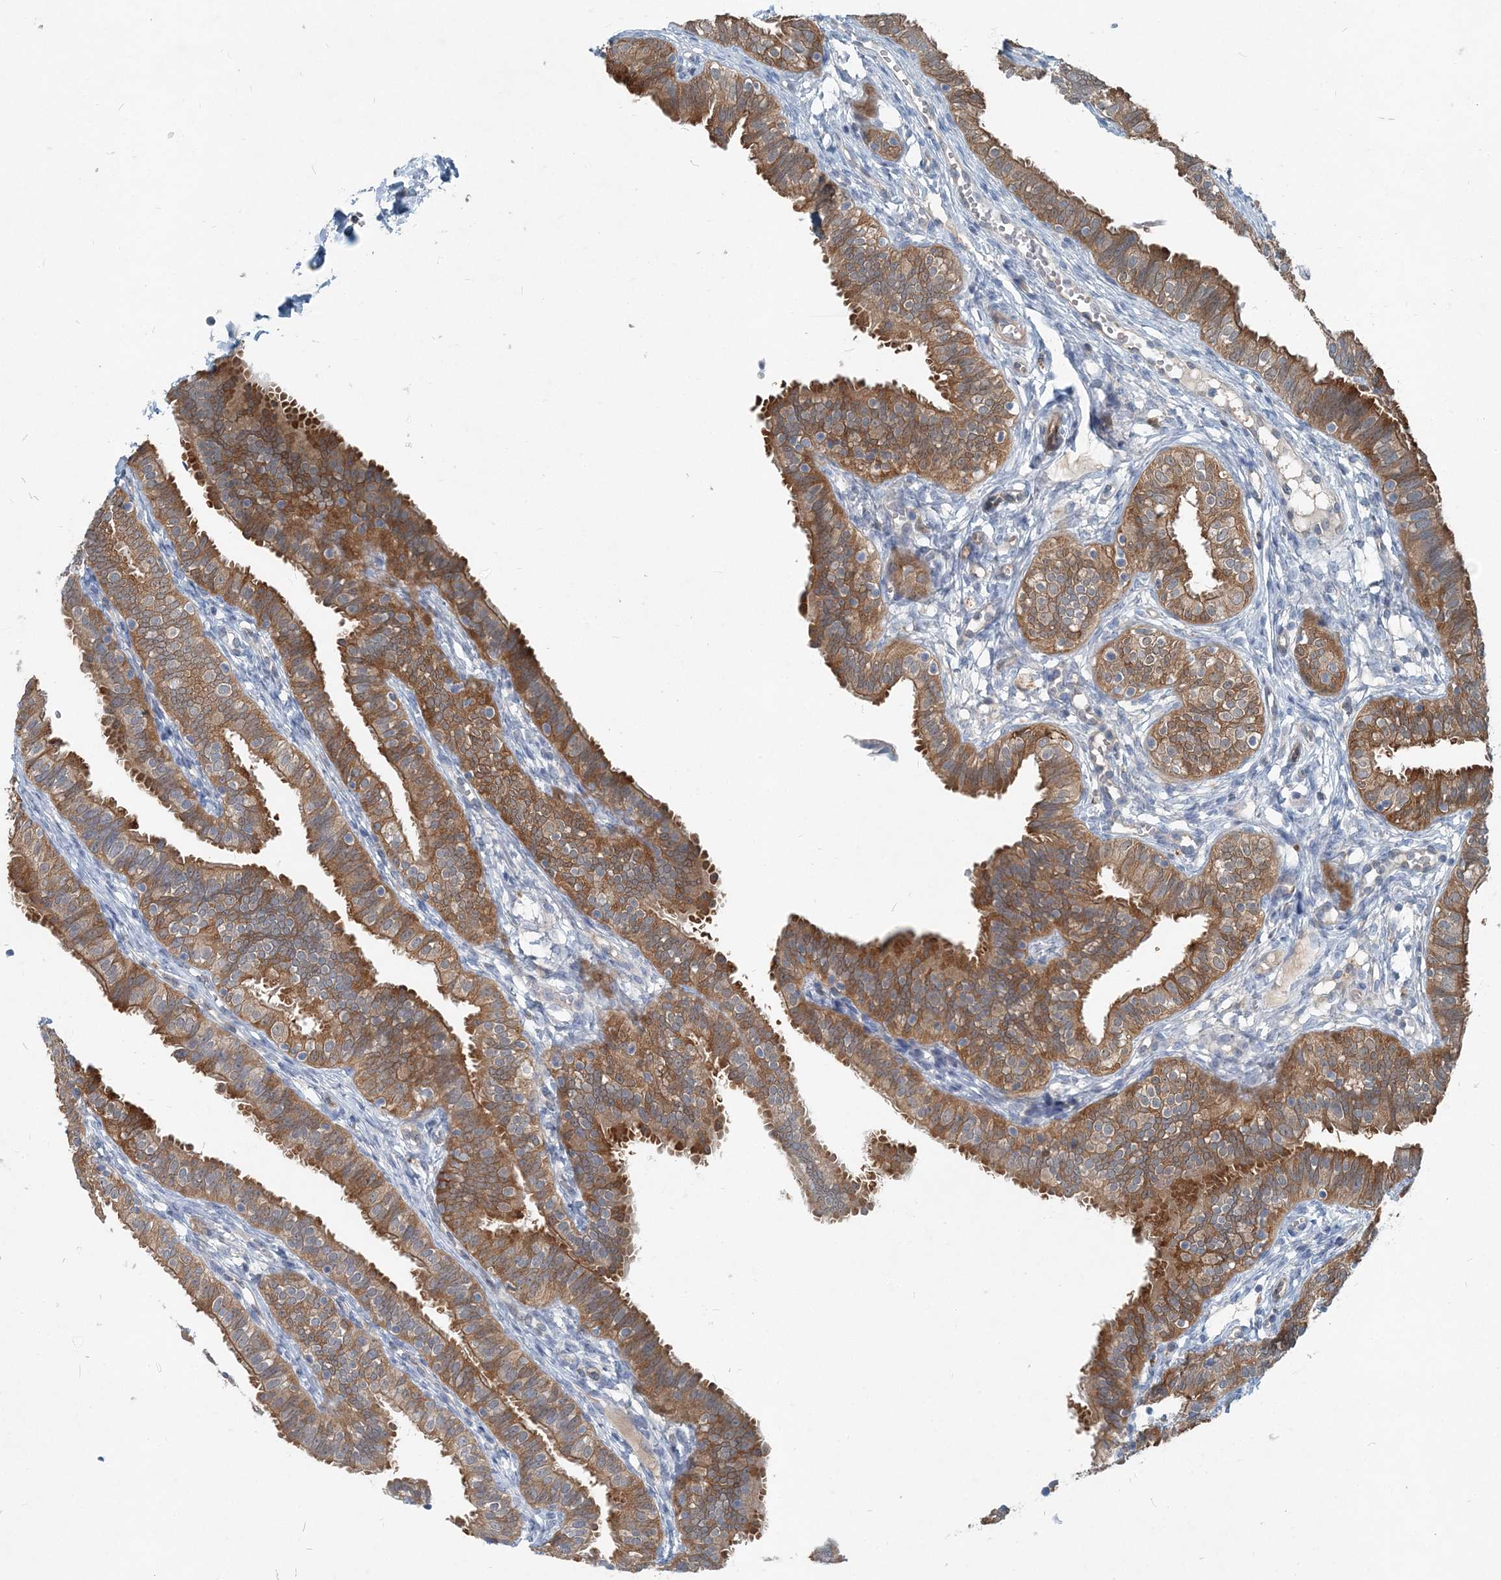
{"staining": {"intensity": "strong", "quantity": ">75%", "location": "cytoplasmic/membranous"}, "tissue": "fallopian tube", "cell_type": "Glandular cells", "image_type": "normal", "snomed": [{"axis": "morphology", "description": "Normal tissue, NOS"}, {"axis": "topography", "description": "Fallopian tube"}], "caption": "Protein analysis of benign fallopian tube demonstrates strong cytoplasmic/membranous positivity in about >75% of glandular cells. (DAB (3,3'-diaminobenzidine) IHC with brightfield microscopy, high magnification).", "gene": "ARMH1", "patient": {"sex": "female", "age": 35}}